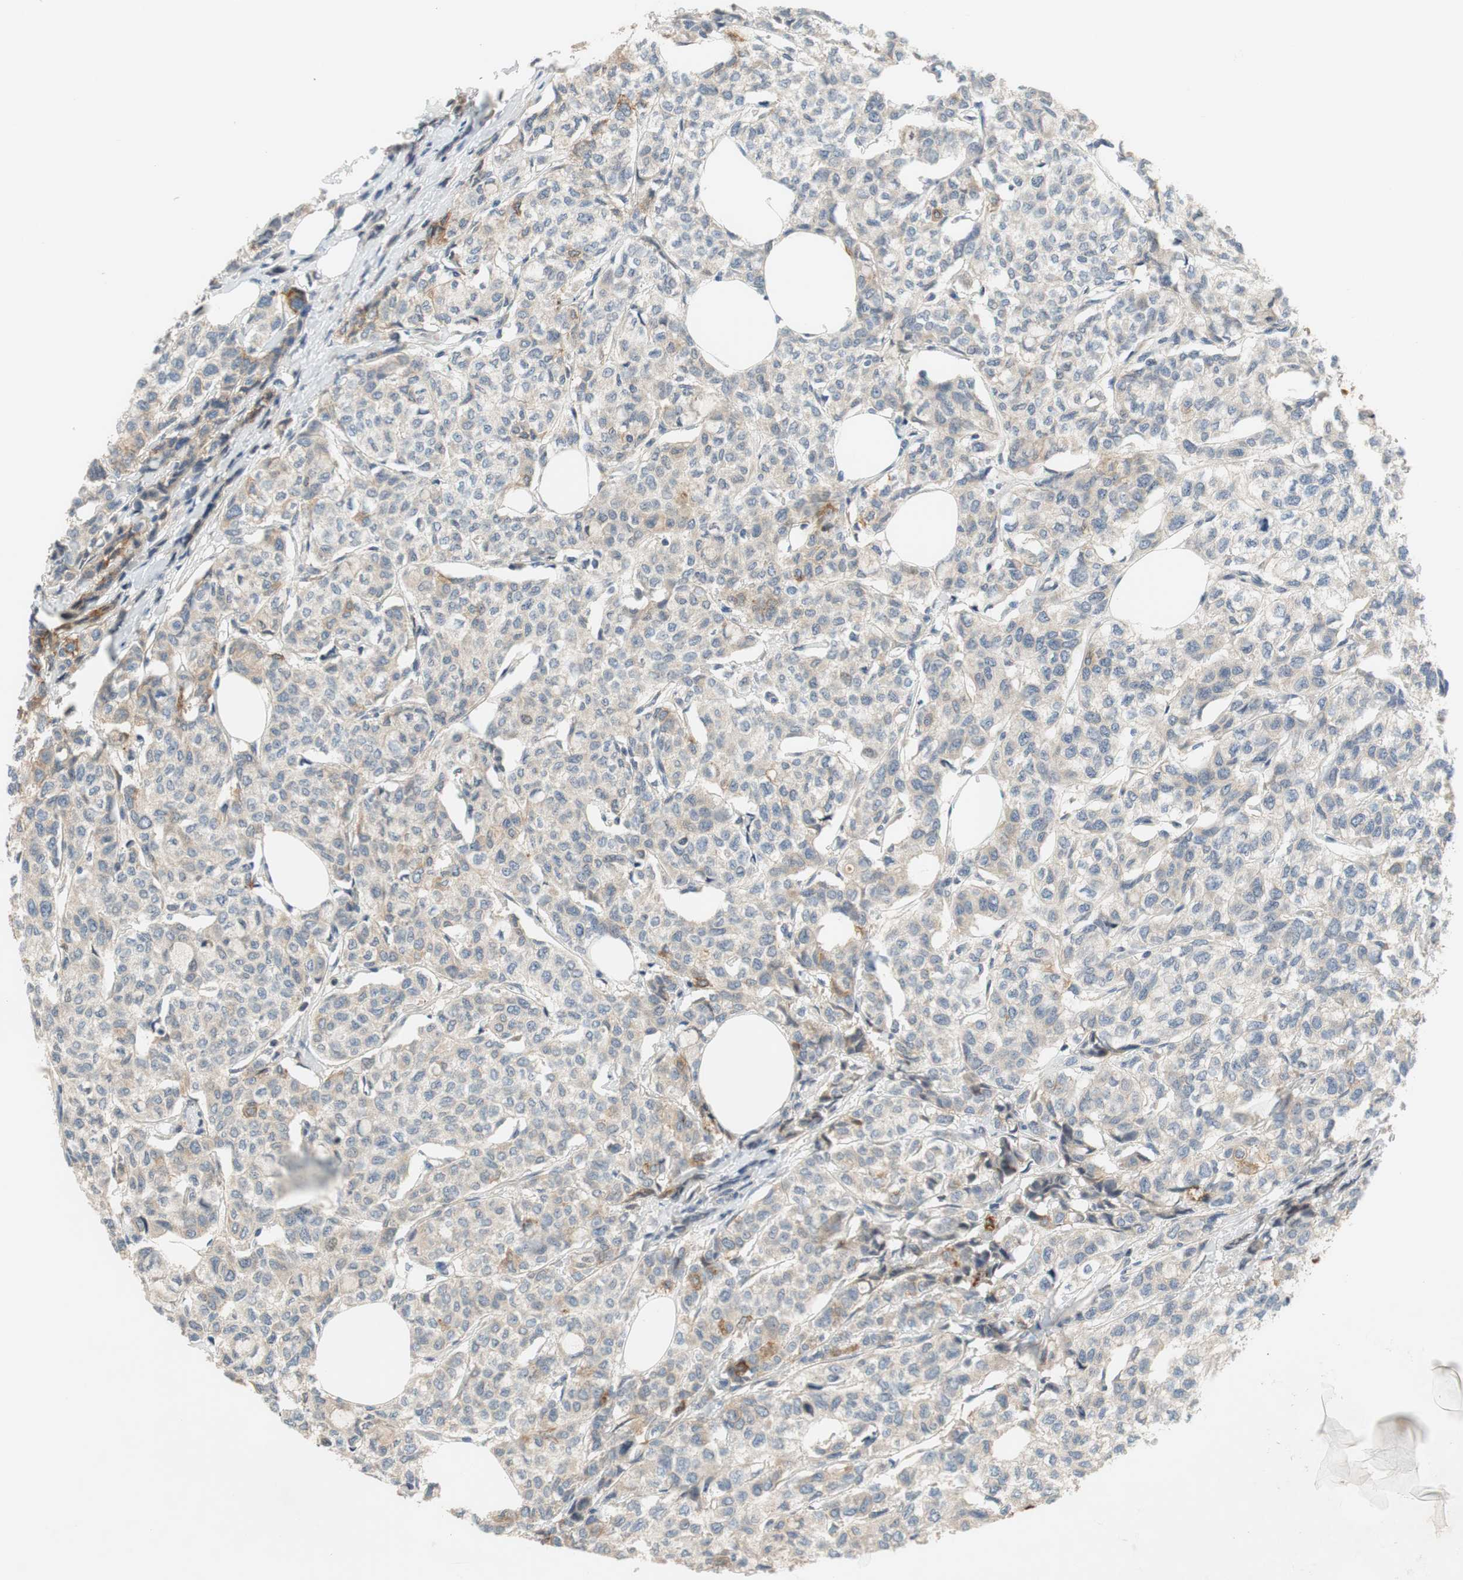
{"staining": {"intensity": "negative", "quantity": "none", "location": "none"}, "tissue": "breast cancer", "cell_type": "Tumor cells", "image_type": "cancer", "snomed": [{"axis": "morphology", "description": "Lobular carcinoma"}, {"axis": "topography", "description": "Breast"}], "caption": "The immunohistochemistry photomicrograph has no significant staining in tumor cells of breast cancer (lobular carcinoma) tissue.", "gene": "C4A", "patient": {"sex": "female", "age": 60}}